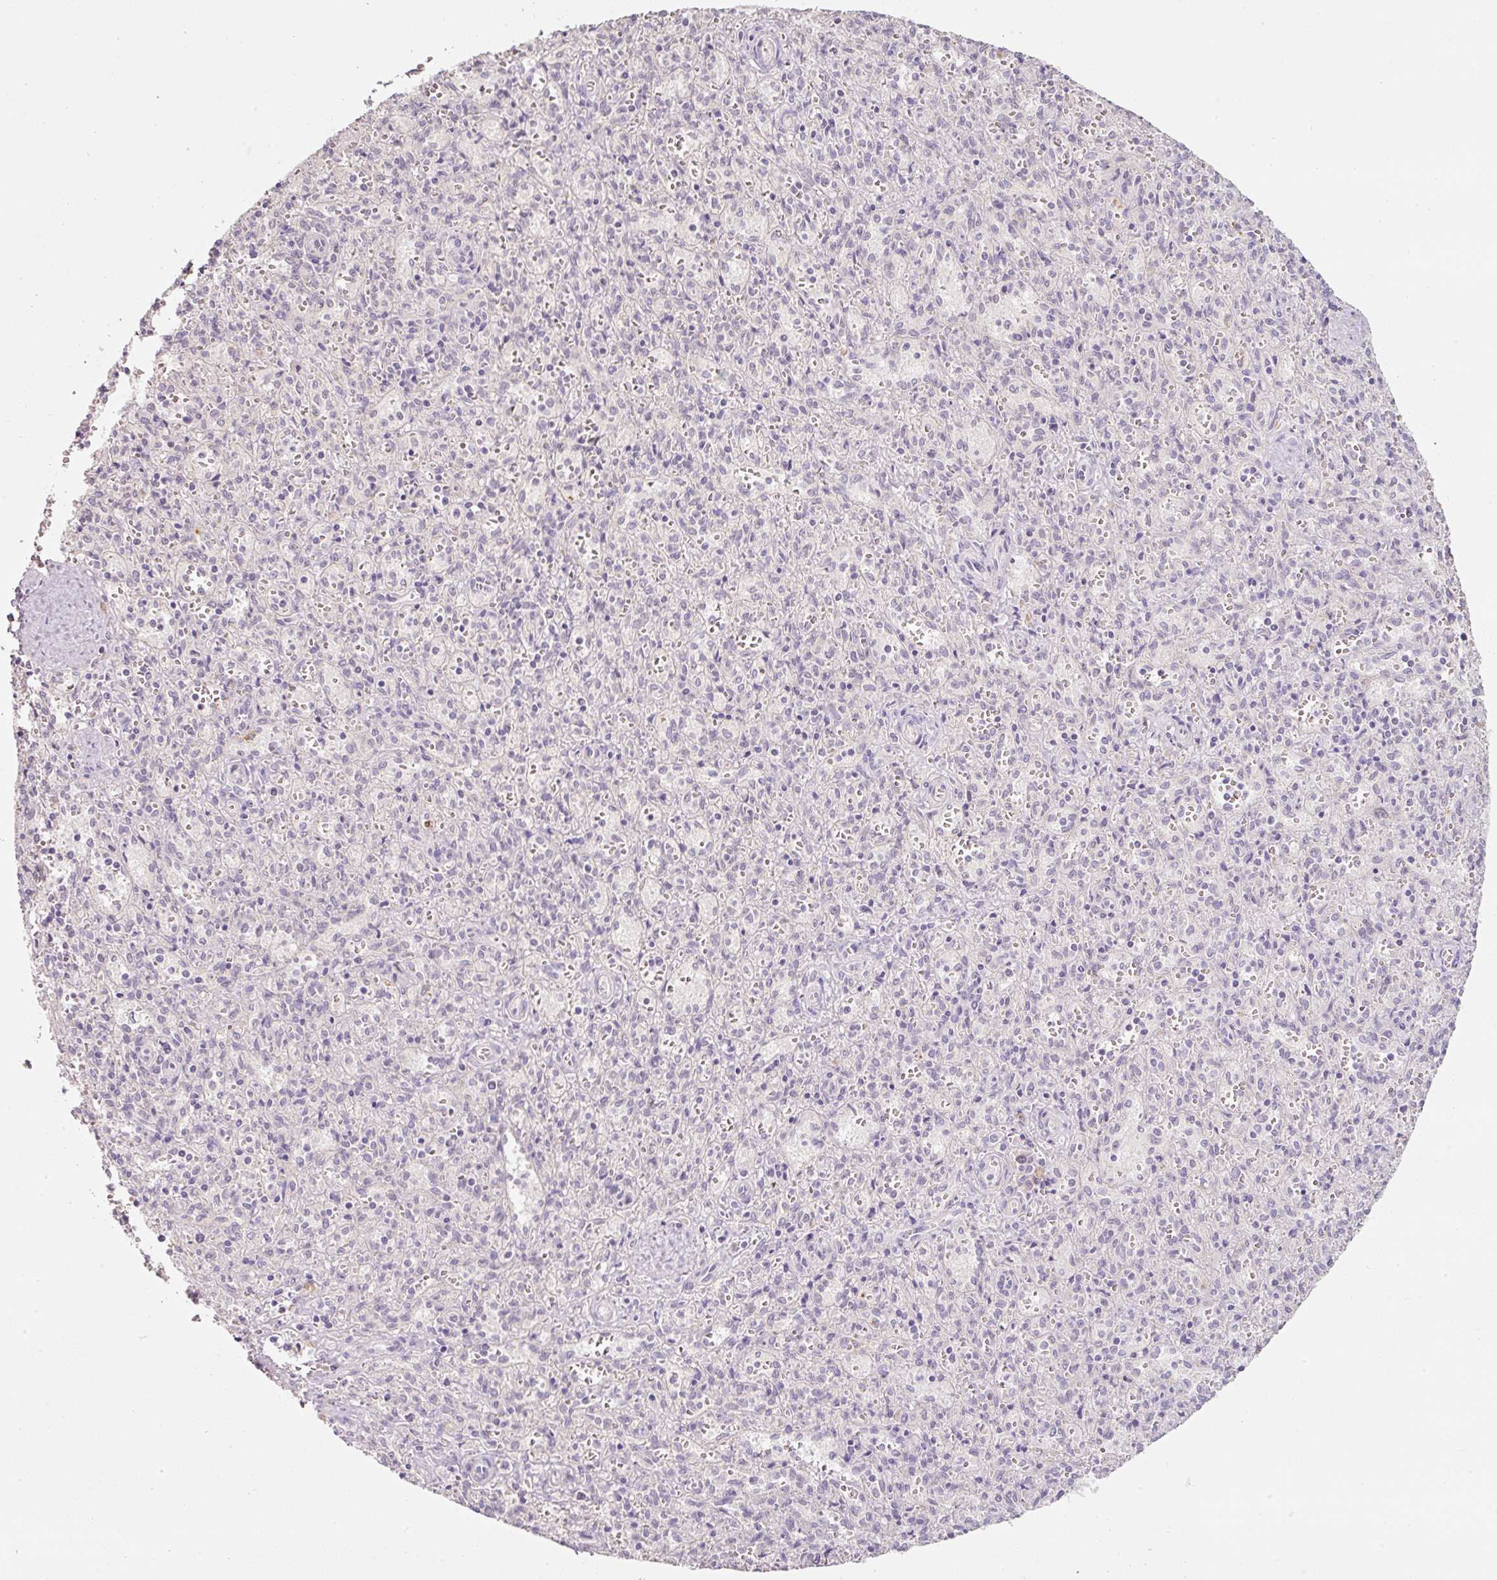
{"staining": {"intensity": "negative", "quantity": "none", "location": "none"}, "tissue": "spleen", "cell_type": "Cells in red pulp", "image_type": "normal", "snomed": [{"axis": "morphology", "description": "Normal tissue, NOS"}, {"axis": "topography", "description": "Spleen"}], "caption": "This is an immunohistochemistry micrograph of benign spleen. There is no expression in cells in red pulp.", "gene": "TMEM37", "patient": {"sex": "female", "age": 26}}